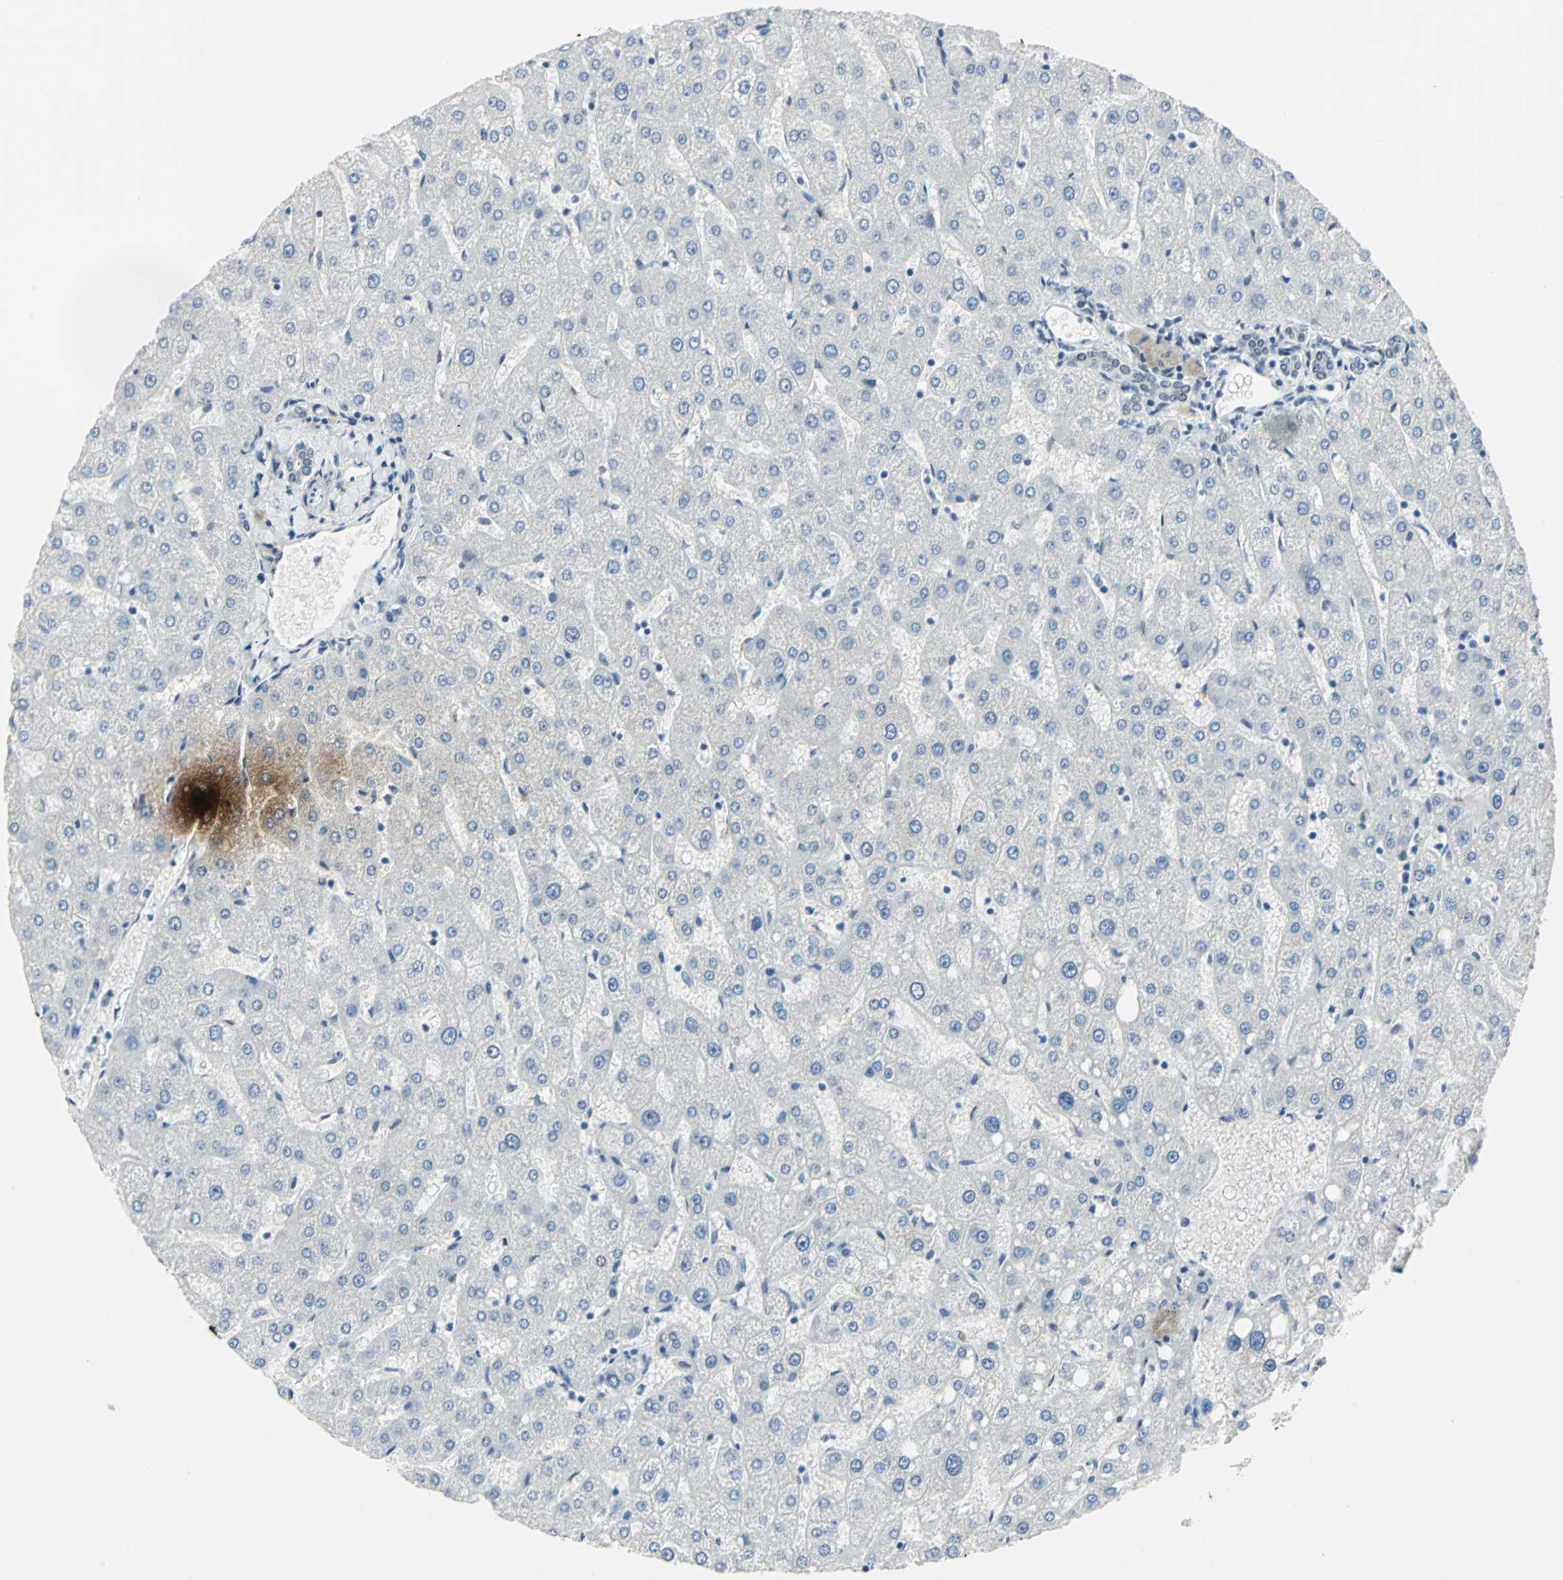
{"staining": {"intensity": "negative", "quantity": "none", "location": "none"}, "tissue": "liver", "cell_type": "Cholangiocytes", "image_type": "normal", "snomed": [{"axis": "morphology", "description": "Normal tissue, NOS"}, {"axis": "topography", "description": "Liver"}], "caption": "This is an IHC photomicrograph of benign liver. There is no positivity in cholangiocytes.", "gene": "MEIS2", "patient": {"sex": "male", "age": 67}}